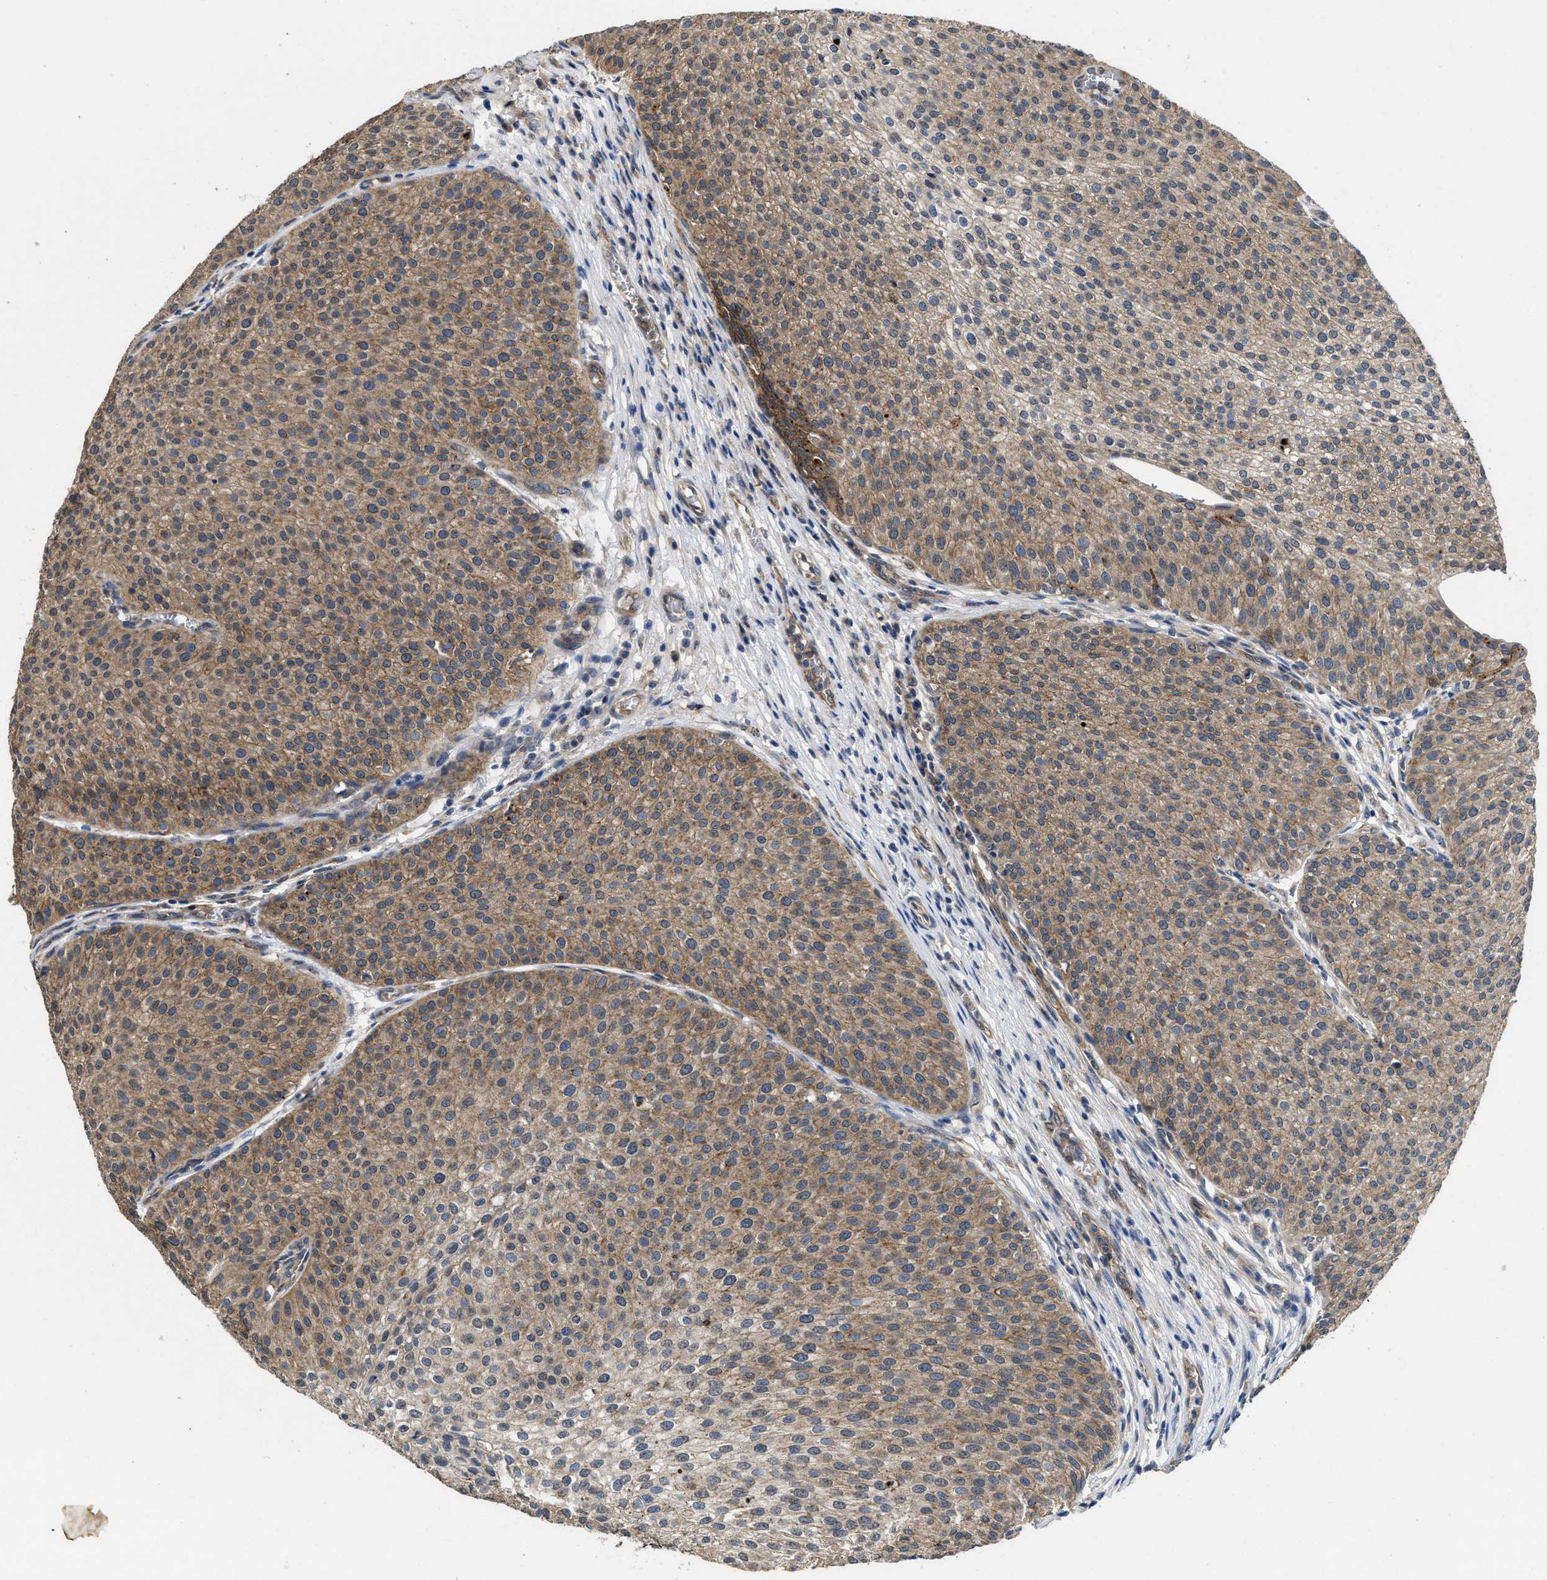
{"staining": {"intensity": "moderate", "quantity": "25%-75%", "location": "cytoplasmic/membranous"}, "tissue": "urothelial cancer", "cell_type": "Tumor cells", "image_type": "cancer", "snomed": [{"axis": "morphology", "description": "Urothelial carcinoma, Low grade"}, {"axis": "topography", "description": "Smooth muscle"}, {"axis": "topography", "description": "Urinary bladder"}], "caption": "Brown immunohistochemical staining in low-grade urothelial carcinoma exhibits moderate cytoplasmic/membranous staining in about 25%-75% of tumor cells.", "gene": "PKD2", "patient": {"sex": "male", "age": 60}}